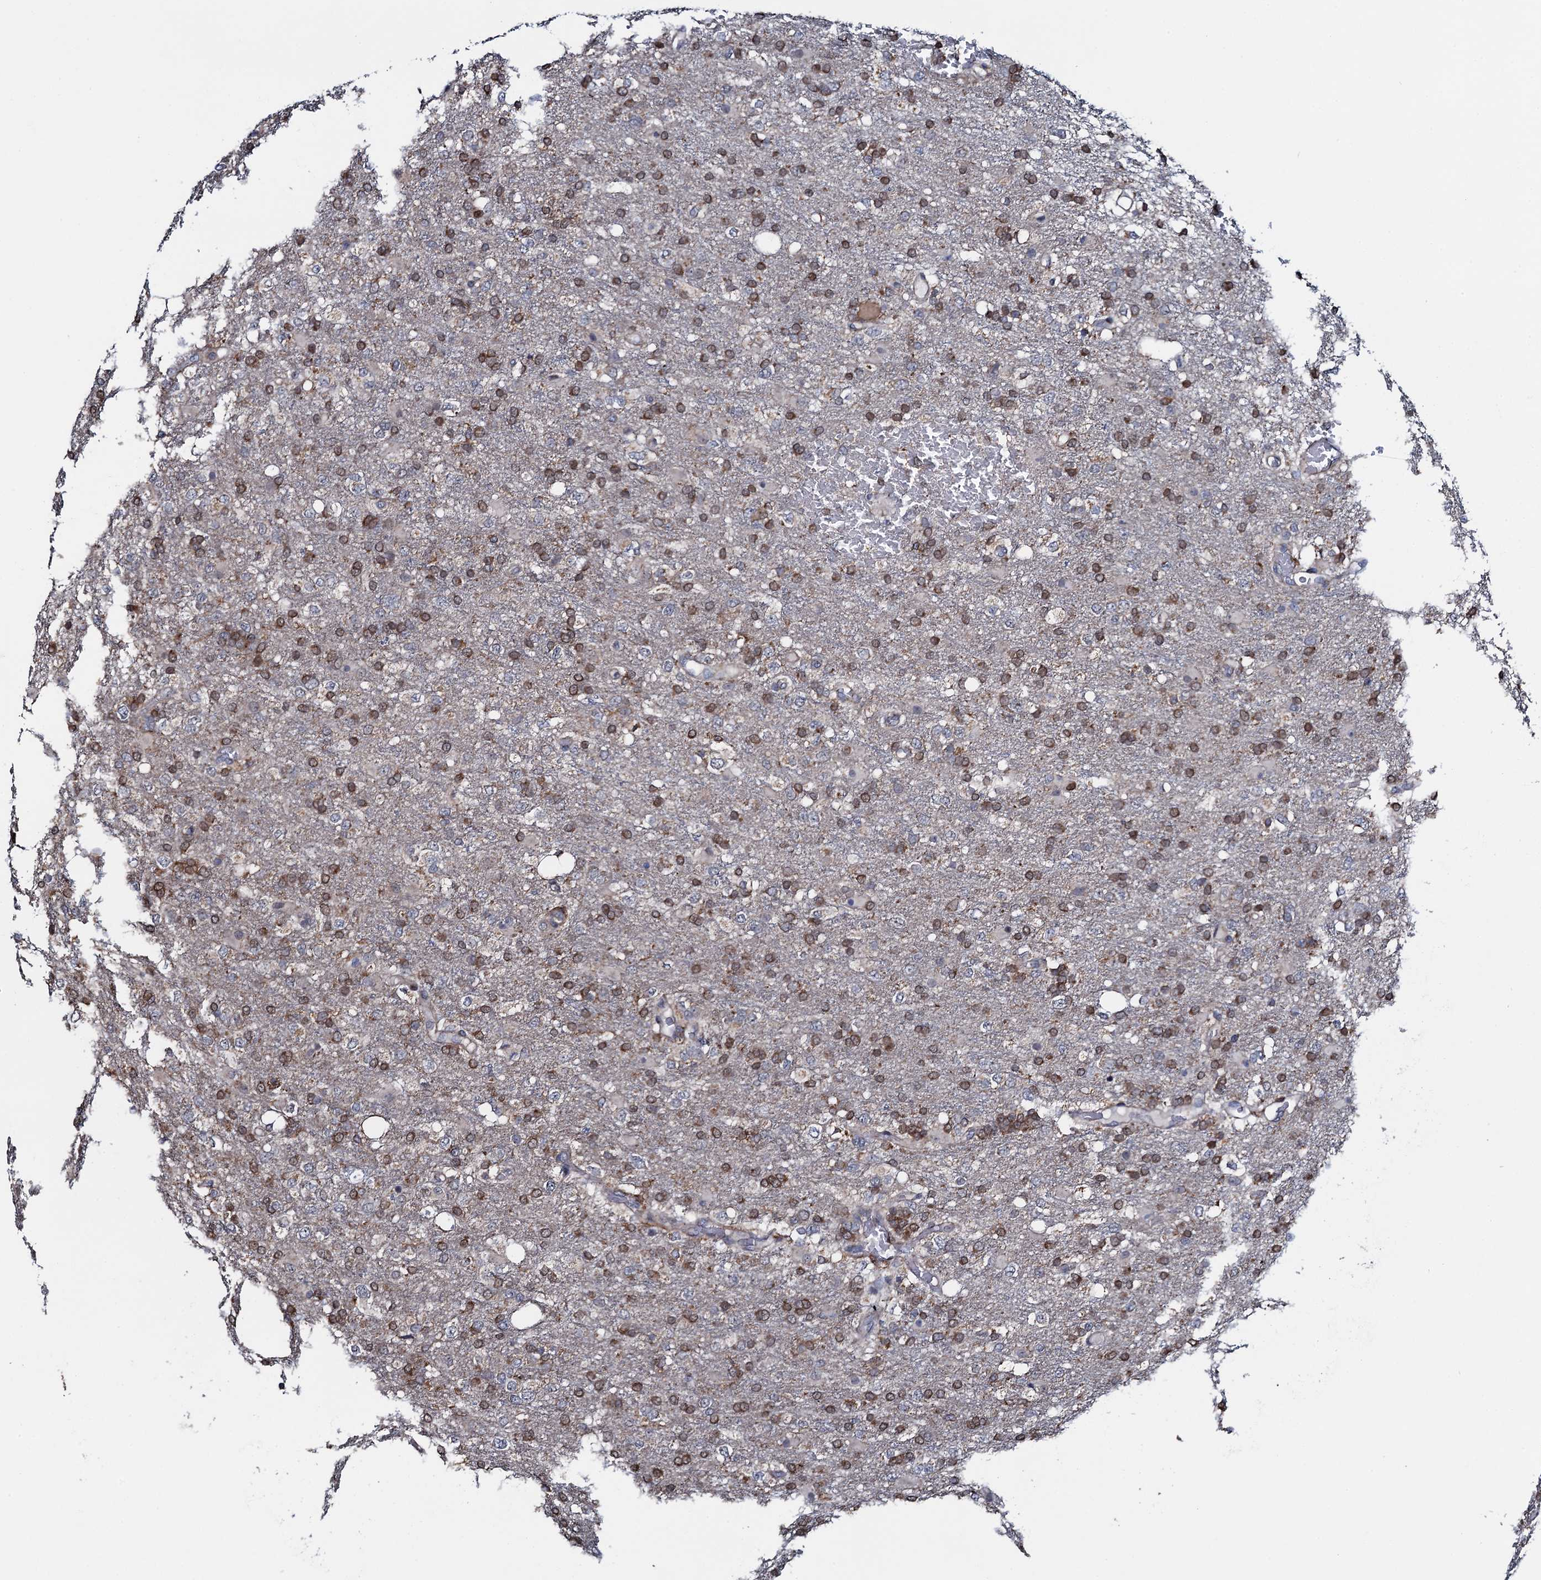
{"staining": {"intensity": "moderate", "quantity": "25%-75%", "location": "cytoplasmic/membranous"}, "tissue": "glioma", "cell_type": "Tumor cells", "image_type": "cancer", "snomed": [{"axis": "morphology", "description": "Glioma, malignant, High grade"}, {"axis": "topography", "description": "Brain"}], "caption": "Approximately 25%-75% of tumor cells in malignant glioma (high-grade) demonstrate moderate cytoplasmic/membranous protein expression as visualized by brown immunohistochemical staining.", "gene": "CCDC102A", "patient": {"sex": "female", "age": 74}}